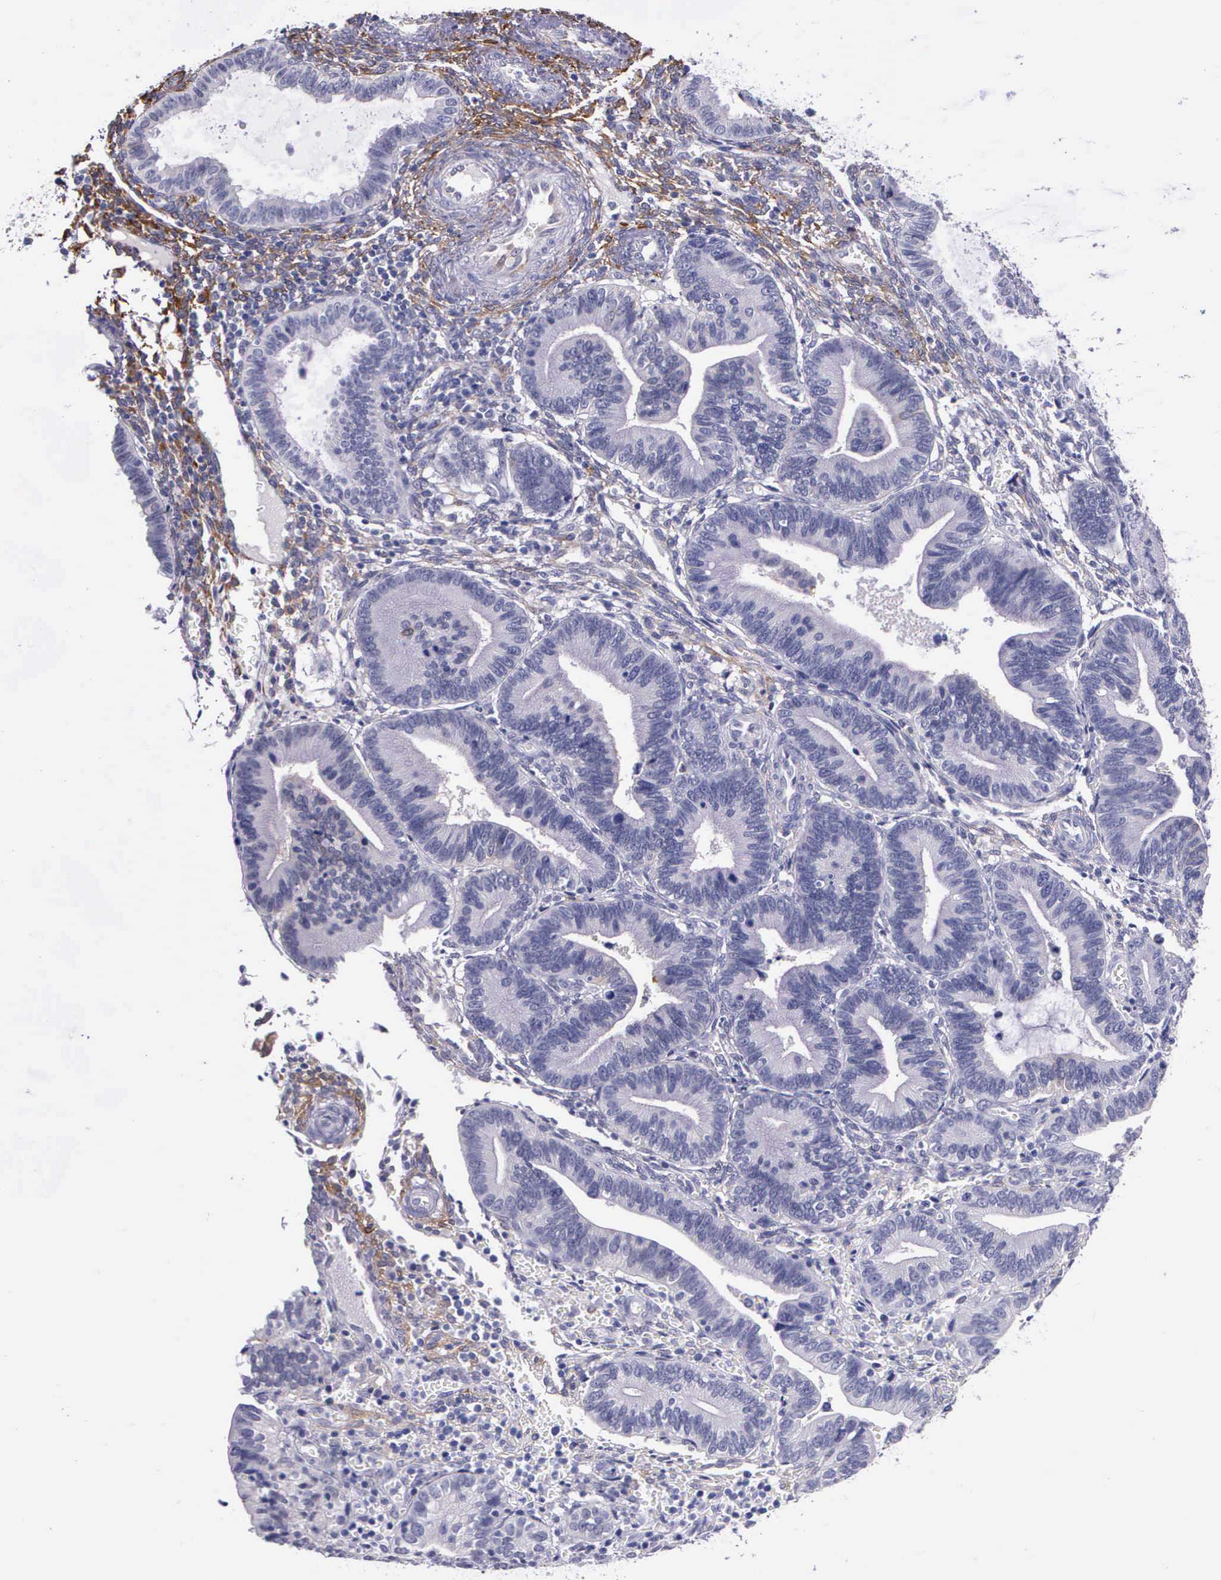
{"staining": {"intensity": "weak", "quantity": "<25%", "location": "cytoplasmic/membranous"}, "tissue": "endometrium", "cell_type": "Cells in endometrial stroma", "image_type": "normal", "snomed": [{"axis": "morphology", "description": "Normal tissue, NOS"}, {"axis": "topography", "description": "Endometrium"}], "caption": "An immunohistochemistry (IHC) histopathology image of unremarkable endometrium is shown. There is no staining in cells in endometrial stroma of endometrium. The staining was performed using DAB (3,3'-diaminobenzidine) to visualize the protein expression in brown, while the nuclei were stained in blue with hematoxylin (Magnification: 20x).", "gene": "AHNAK2", "patient": {"sex": "female", "age": 36}}